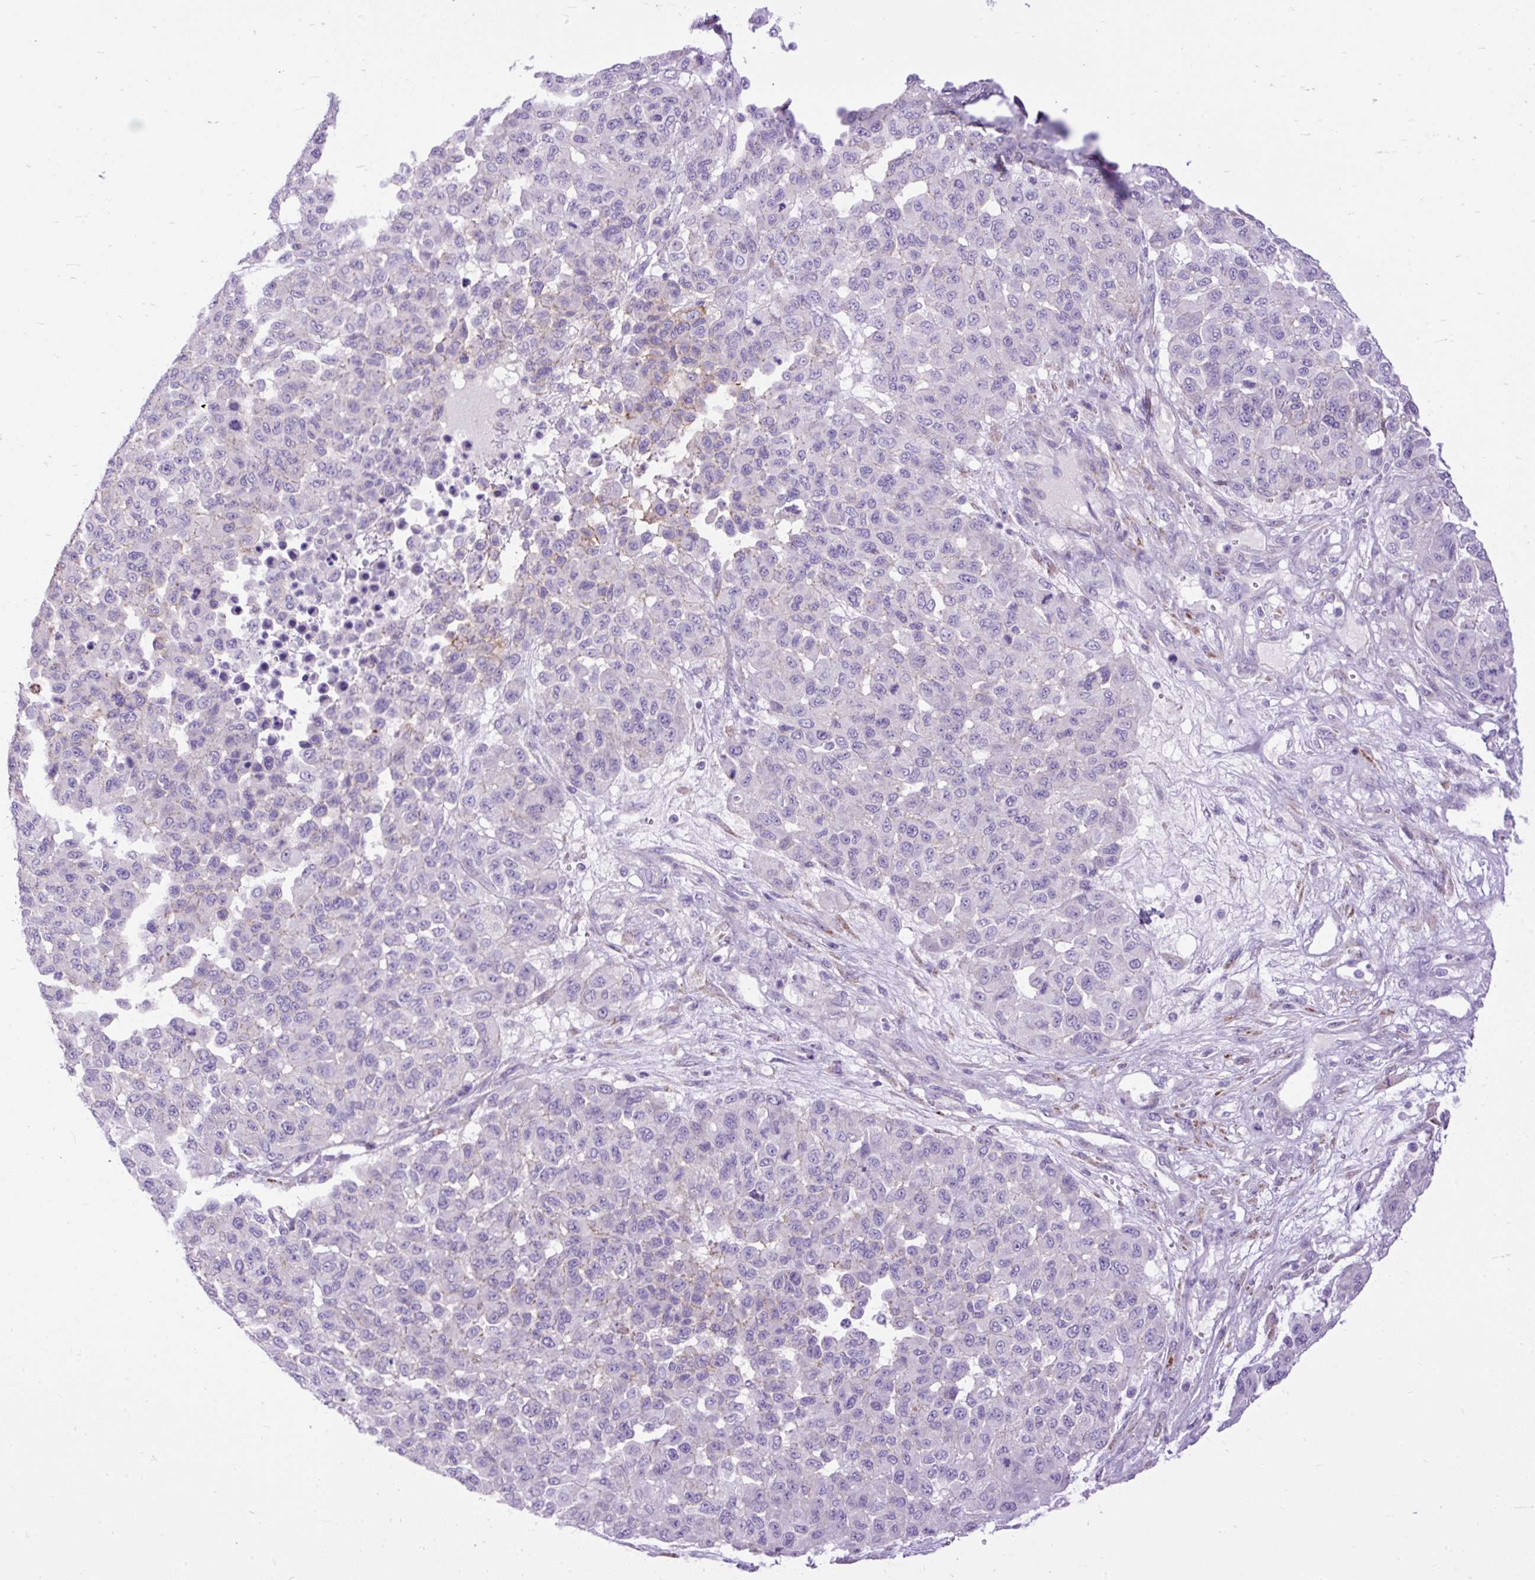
{"staining": {"intensity": "negative", "quantity": "none", "location": "none"}, "tissue": "melanoma", "cell_type": "Tumor cells", "image_type": "cancer", "snomed": [{"axis": "morphology", "description": "Malignant melanoma, NOS"}, {"axis": "topography", "description": "Skin"}], "caption": "Histopathology image shows no protein positivity in tumor cells of melanoma tissue. (Stains: DAB IHC with hematoxylin counter stain, Microscopy: brightfield microscopy at high magnification).", "gene": "ZNF256", "patient": {"sex": "male", "age": 62}}